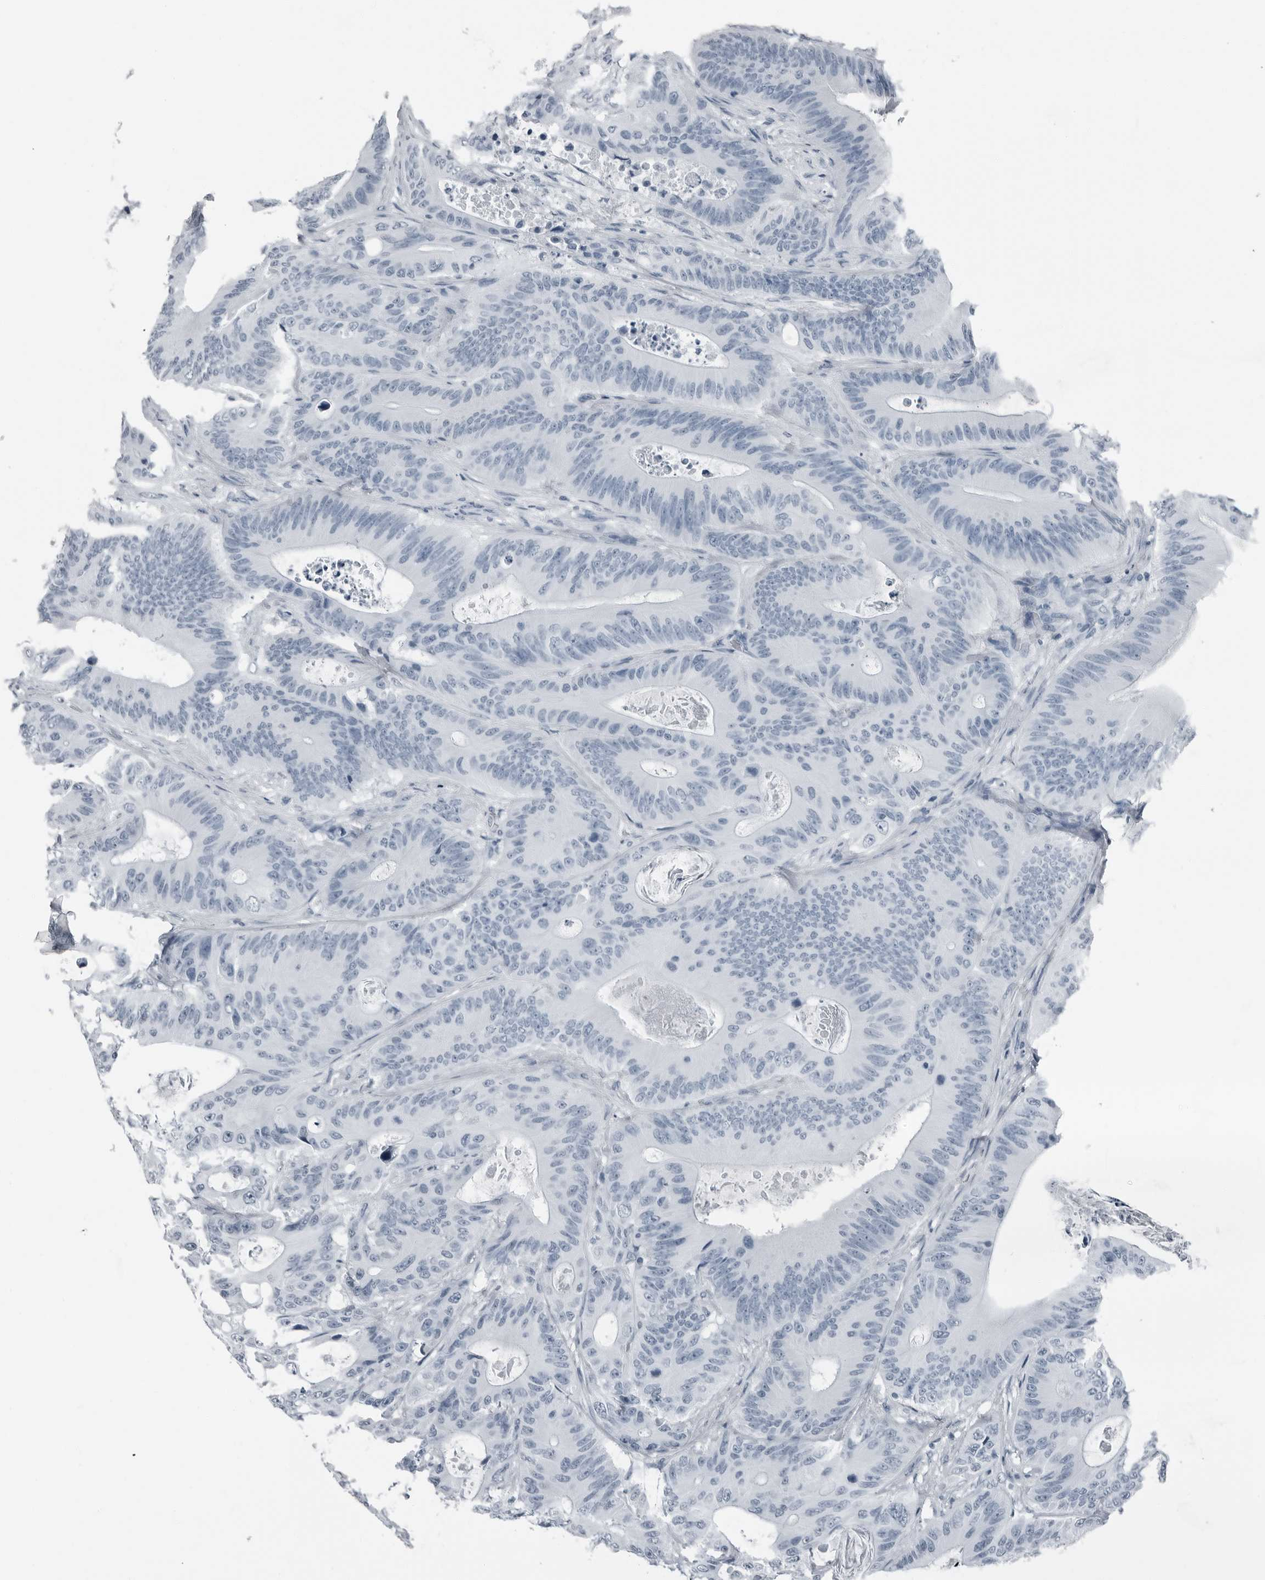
{"staining": {"intensity": "negative", "quantity": "none", "location": "none"}, "tissue": "colorectal cancer", "cell_type": "Tumor cells", "image_type": "cancer", "snomed": [{"axis": "morphology", "description": "Adenocarcinoma, NOS"}, {"axis": "topography", "description": "Colon"}], "caption": "Micrograph shows no protein staining in tumor cells of colorectal cancer (adenocarcinoma) tissue.", "gene": "PRSS1", "patient": {"sex": "male", "age": 83}}